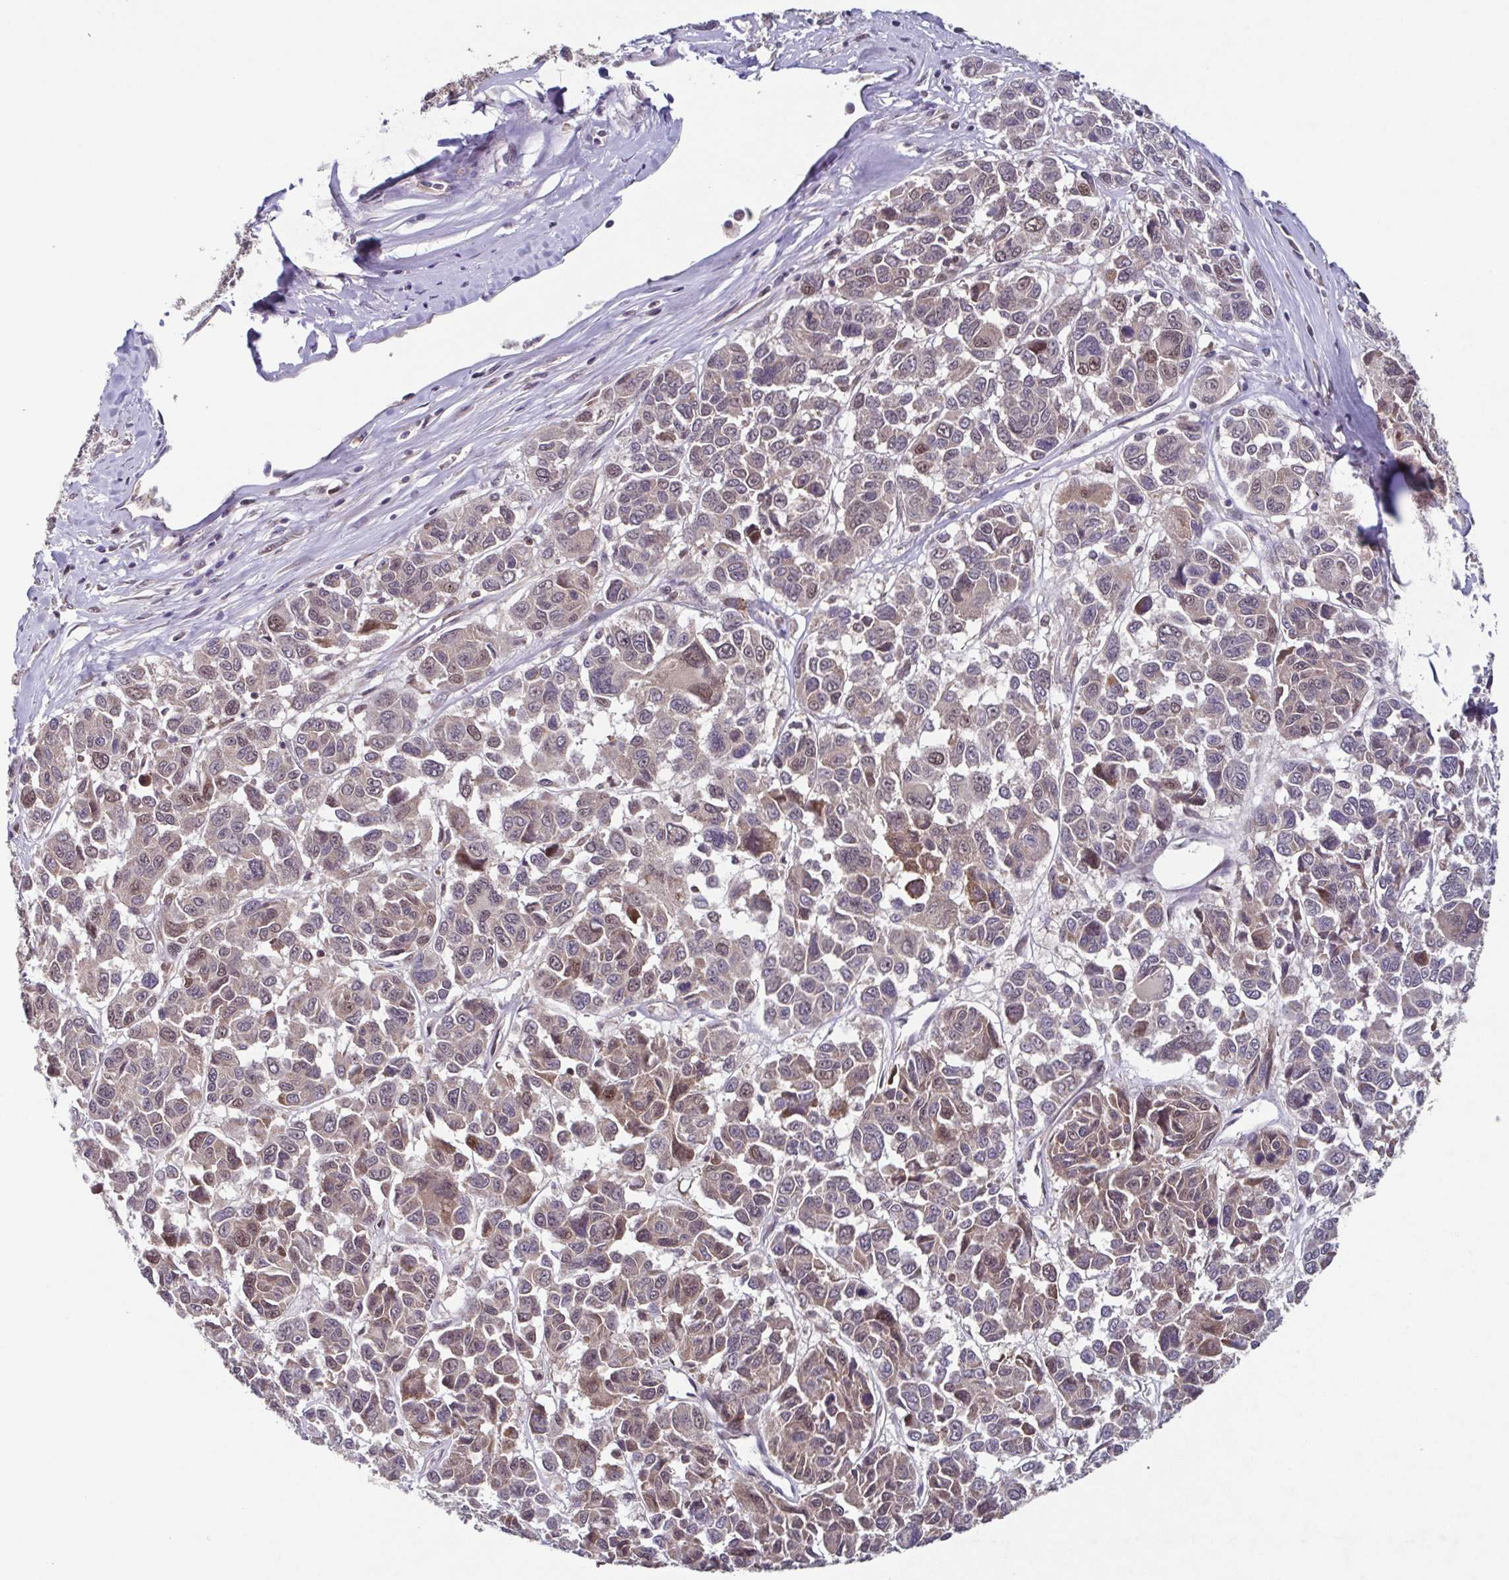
{"staining": {"intensity": "weak", "quantity": "25%-75%", "location": "cytoplasmic/membranous,nuclear"}, "tissue": "melanoma", "cell_type": "Tumor cells", "image_type": "cancer", "snomed": [{"axis": "morphology", "description": "Malignant melanoma, NOS"}, {"axis": "topography", "description": "Skin"}], "caption": "This photomicrograph demonstrates melanoma stained with immunohistochemistry to label a protein in brown. The cytoplasmic/membranous and nuclear of tumor cells show weak positivity for the protein. Nuclei are counter-stained blue.", "gene": "TTC19", "patient": {"sex": "female", "age": 66}}